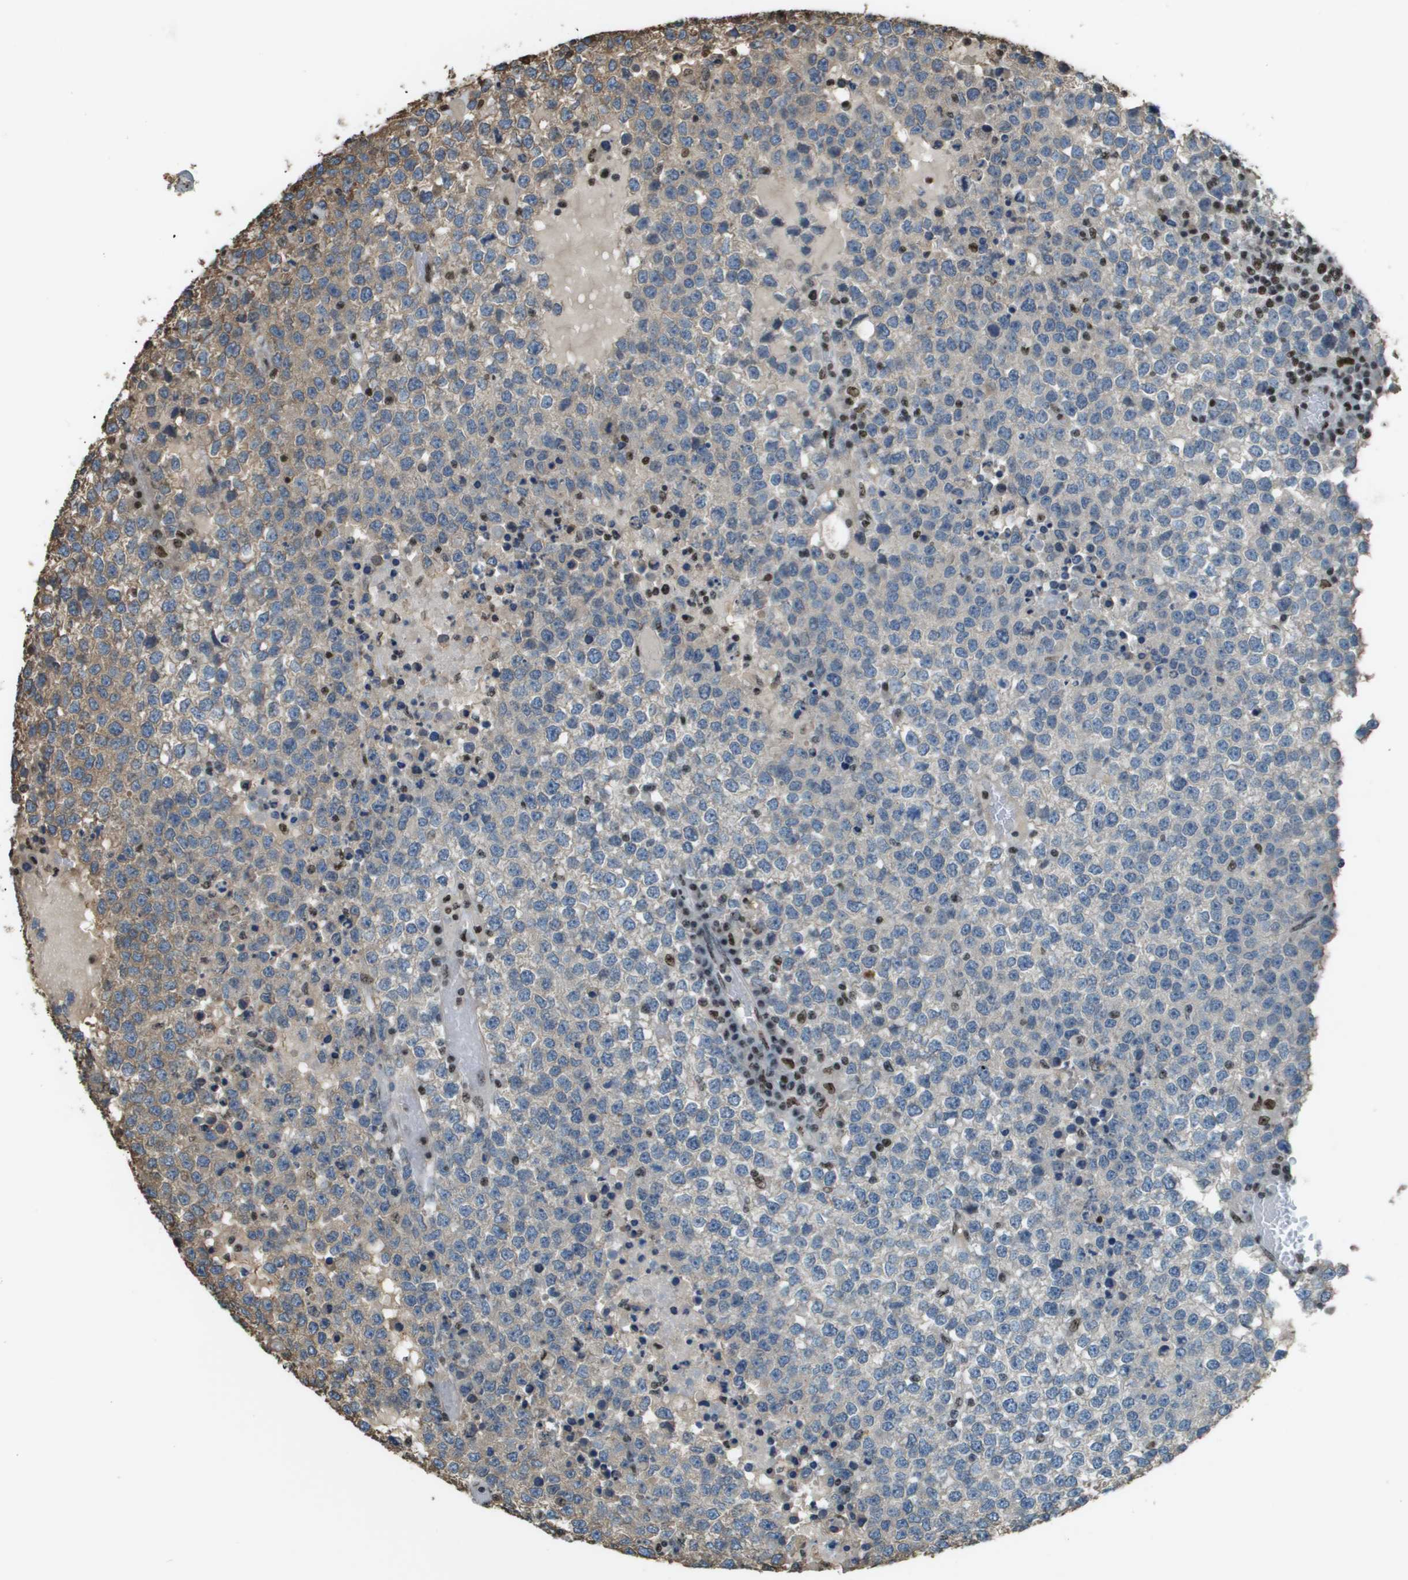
{"staining": {"intensity": "weak", "quantity": "<25%", "location": "cytoplasmic/membranous"}, "tissue": "testis cancer", "cell_type": "Tumor cells", "image_type": "cancer", "snomed": [{"axis": "morphology", "description": "Seminoma, NOS"}, {"axis": "topography", "description": "Testis"}], "caption": "The photomicrograph exhibits no significant staining in tumor cells of seminoma (testis).", "gene": "SP100", "patient": {"sex": "male", "age": 65}}